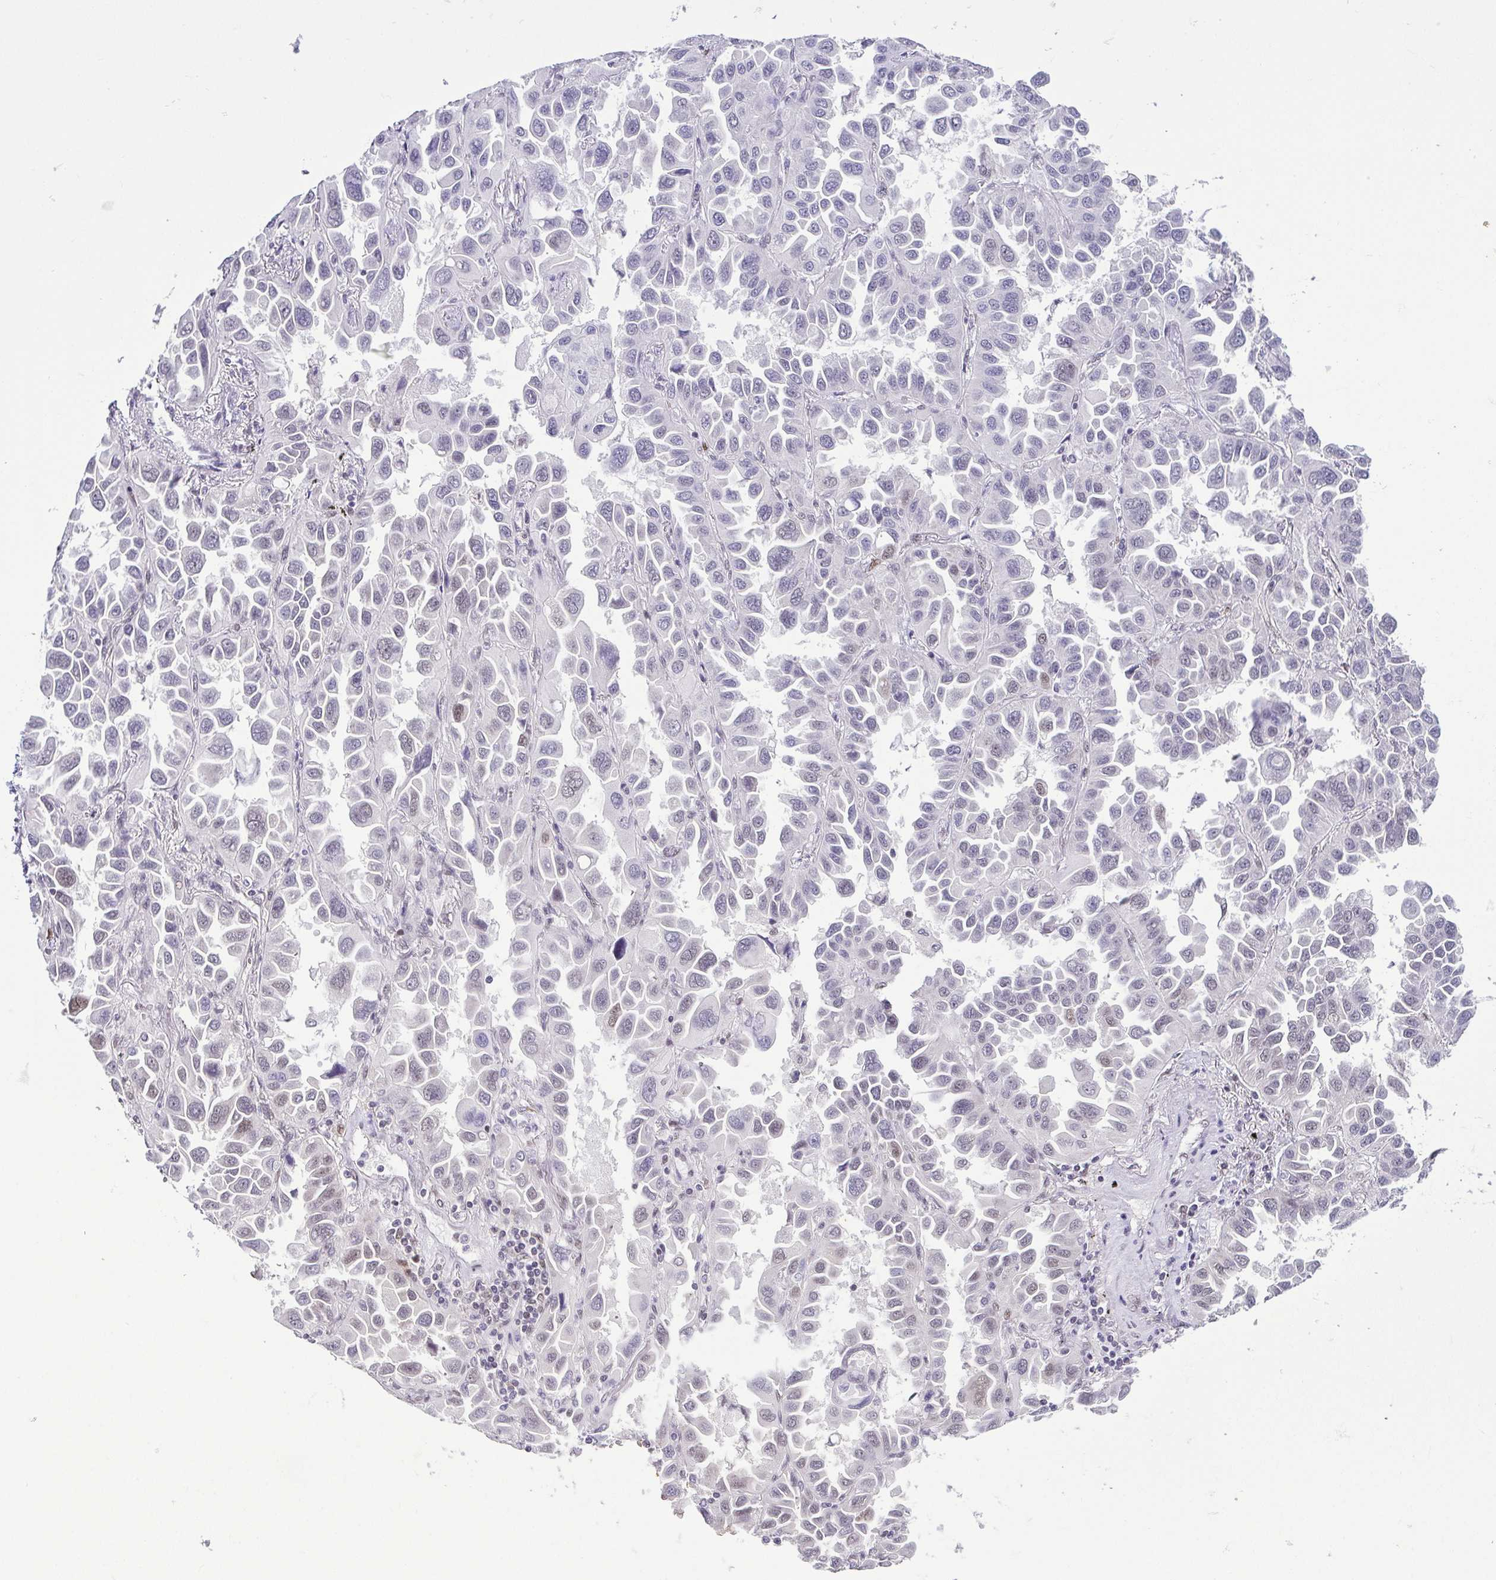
{"staining": {"intensity": "negative", "quantity": "none", "location": "none"}, "tissue": "lung cancer", "cell_type": "Tumor cells", "image_type": "cancer", "snomed": [{"axis": "morphology", "description": "Adenocarcinoma, NOS"}, {"axis": "topography", "description": "Lung"}], "caption": "Image shows no protein expression in tumor cells of lung cancer (adenocarcinoma) tissue.", "gene": "RBM3", "patient": {"sex": "male", "age": 64}}